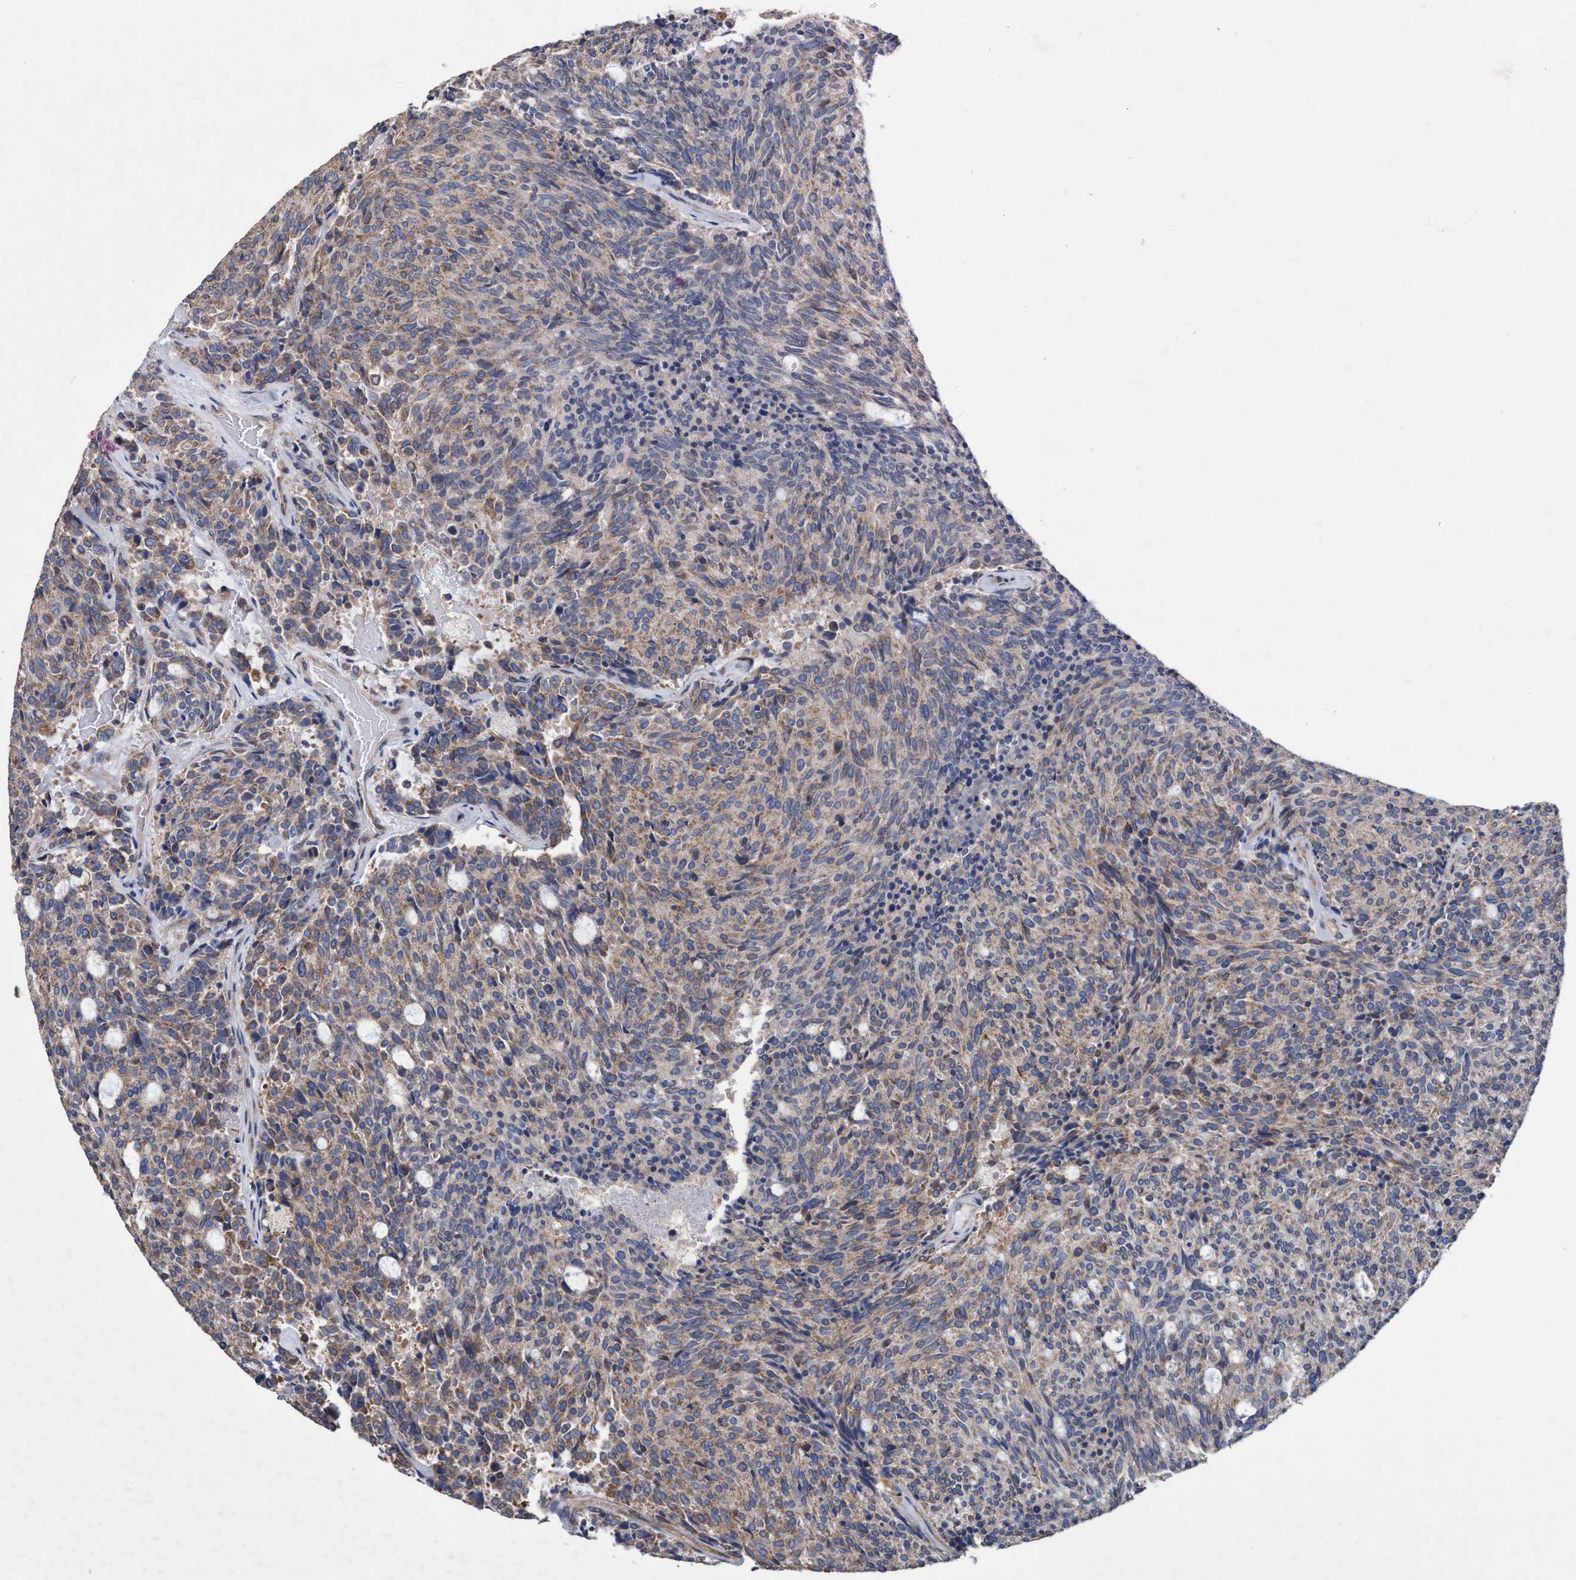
{"staining": {"intensity": "weak", "quantity": ">75%", "location": "cytoplasmic/membranous"}, "tissue": "carcinoid", "cell_type": "Tumor cells", "image_type": "cancer", "snomed": [{"axis": "morphology", "description": "Carcinoid, malignant, NOS"}, {"axis": "topography", "description": "Pancreas"}], "caption": "The photomicrograph displays immunohistochemical staining of carcinoid (malignant). There is weak cytoplasmic/membranous staining is seen in approximately >75% of tumor cells. The protein is shown in brown color, while the nuclei are stained blue.", "gene": "BICD2", "patient": {"sex": "female", "age": 54}}